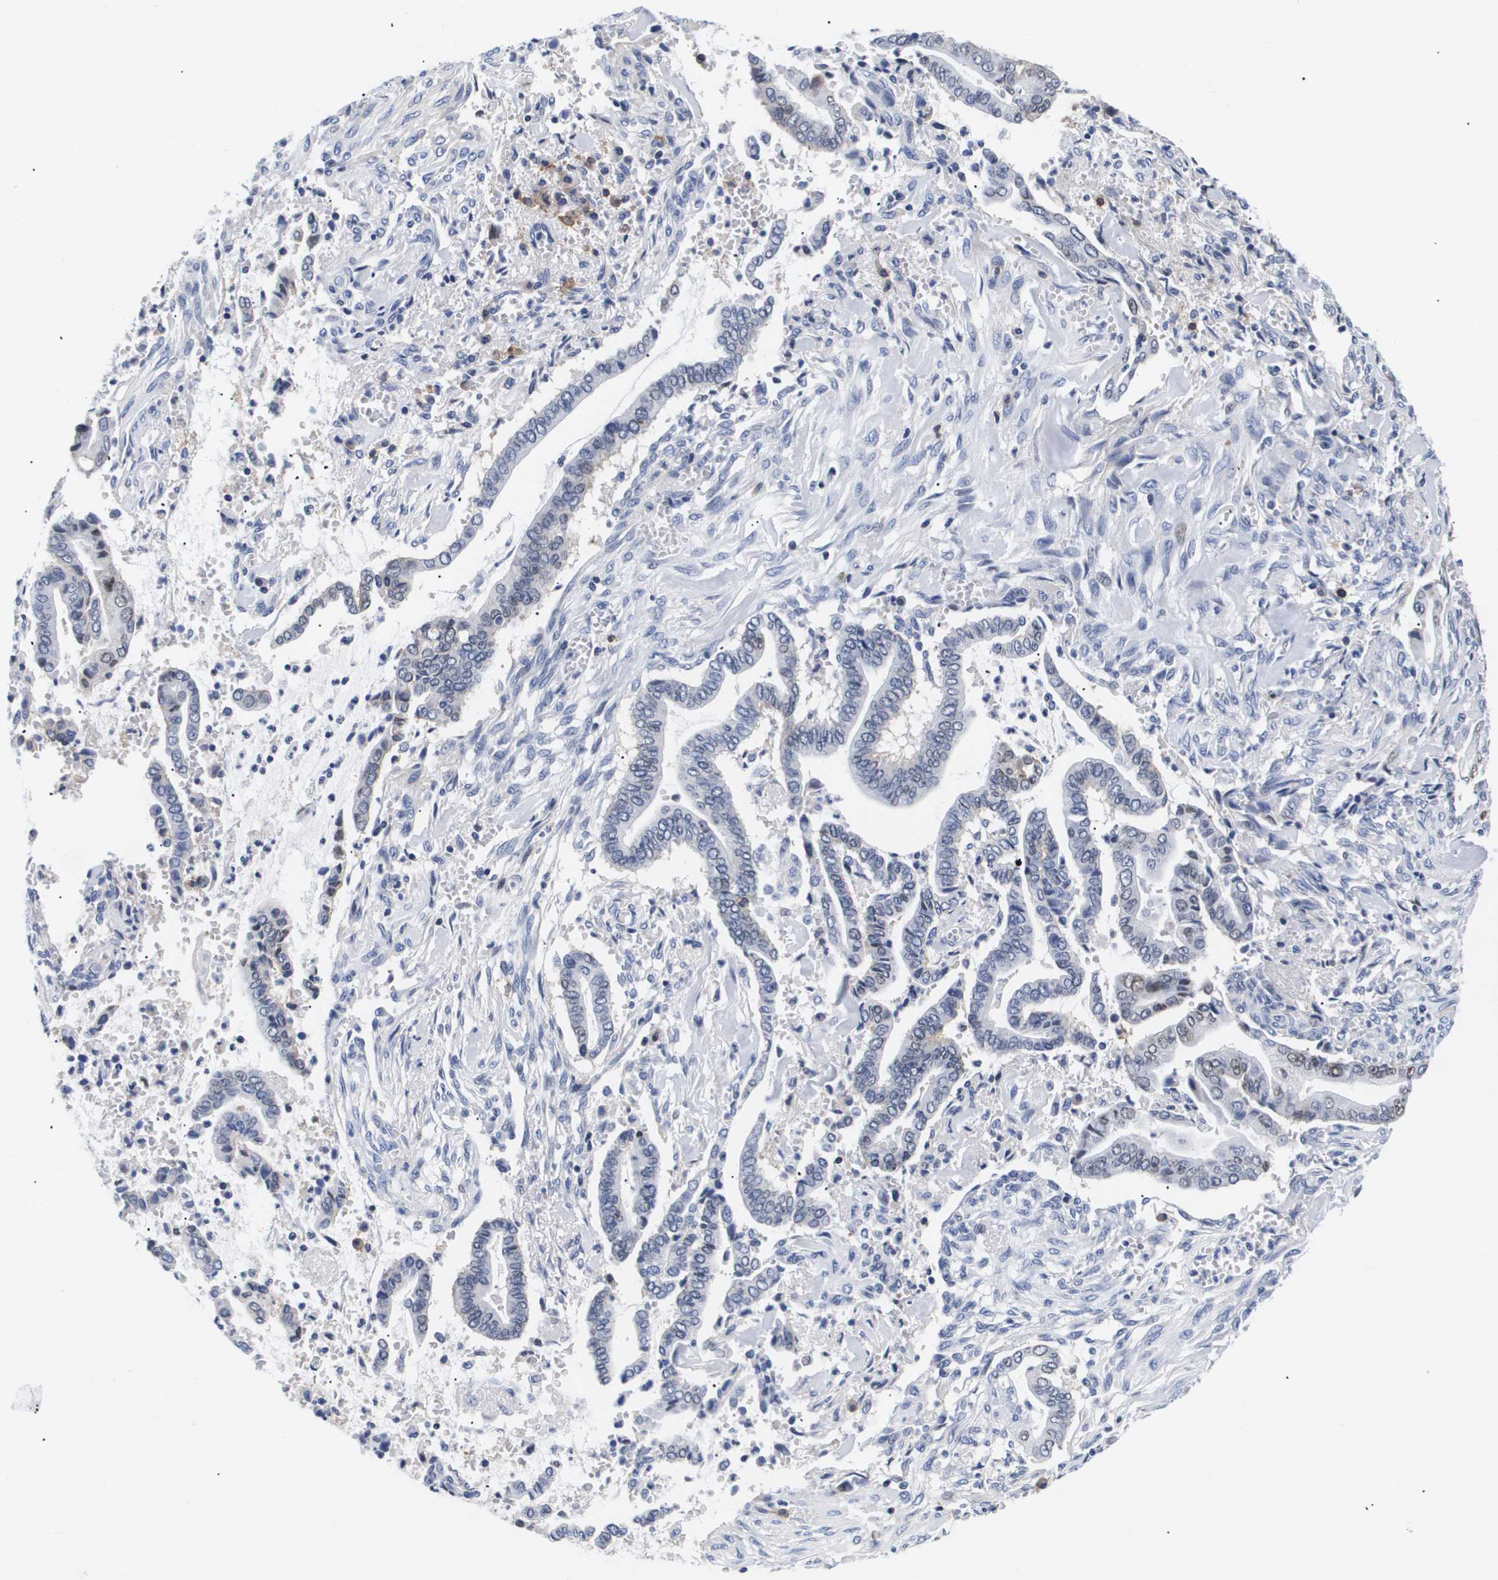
{"staining": {"intensity": "weak", "quantity": "<25%", "location": "nuclear"}, "tissue": "cervical cancer", "cell_type": "Tumor cells", "image_type": "cancer", "snomed": [{"axis": "morphology", "description": "Adenocarcinoma, NOS"}, {"axis": "topography", "description": "Cervix"}], "caption": "This image is of cervical cancer (adenocarcinoma) stained with immunohistochemistry to label a protein in brown with the nuclei are counter-stained blue. There is no expression in tumor cells.", "gene": "SHD", "patient": {"sex": "female", "age": 44}}